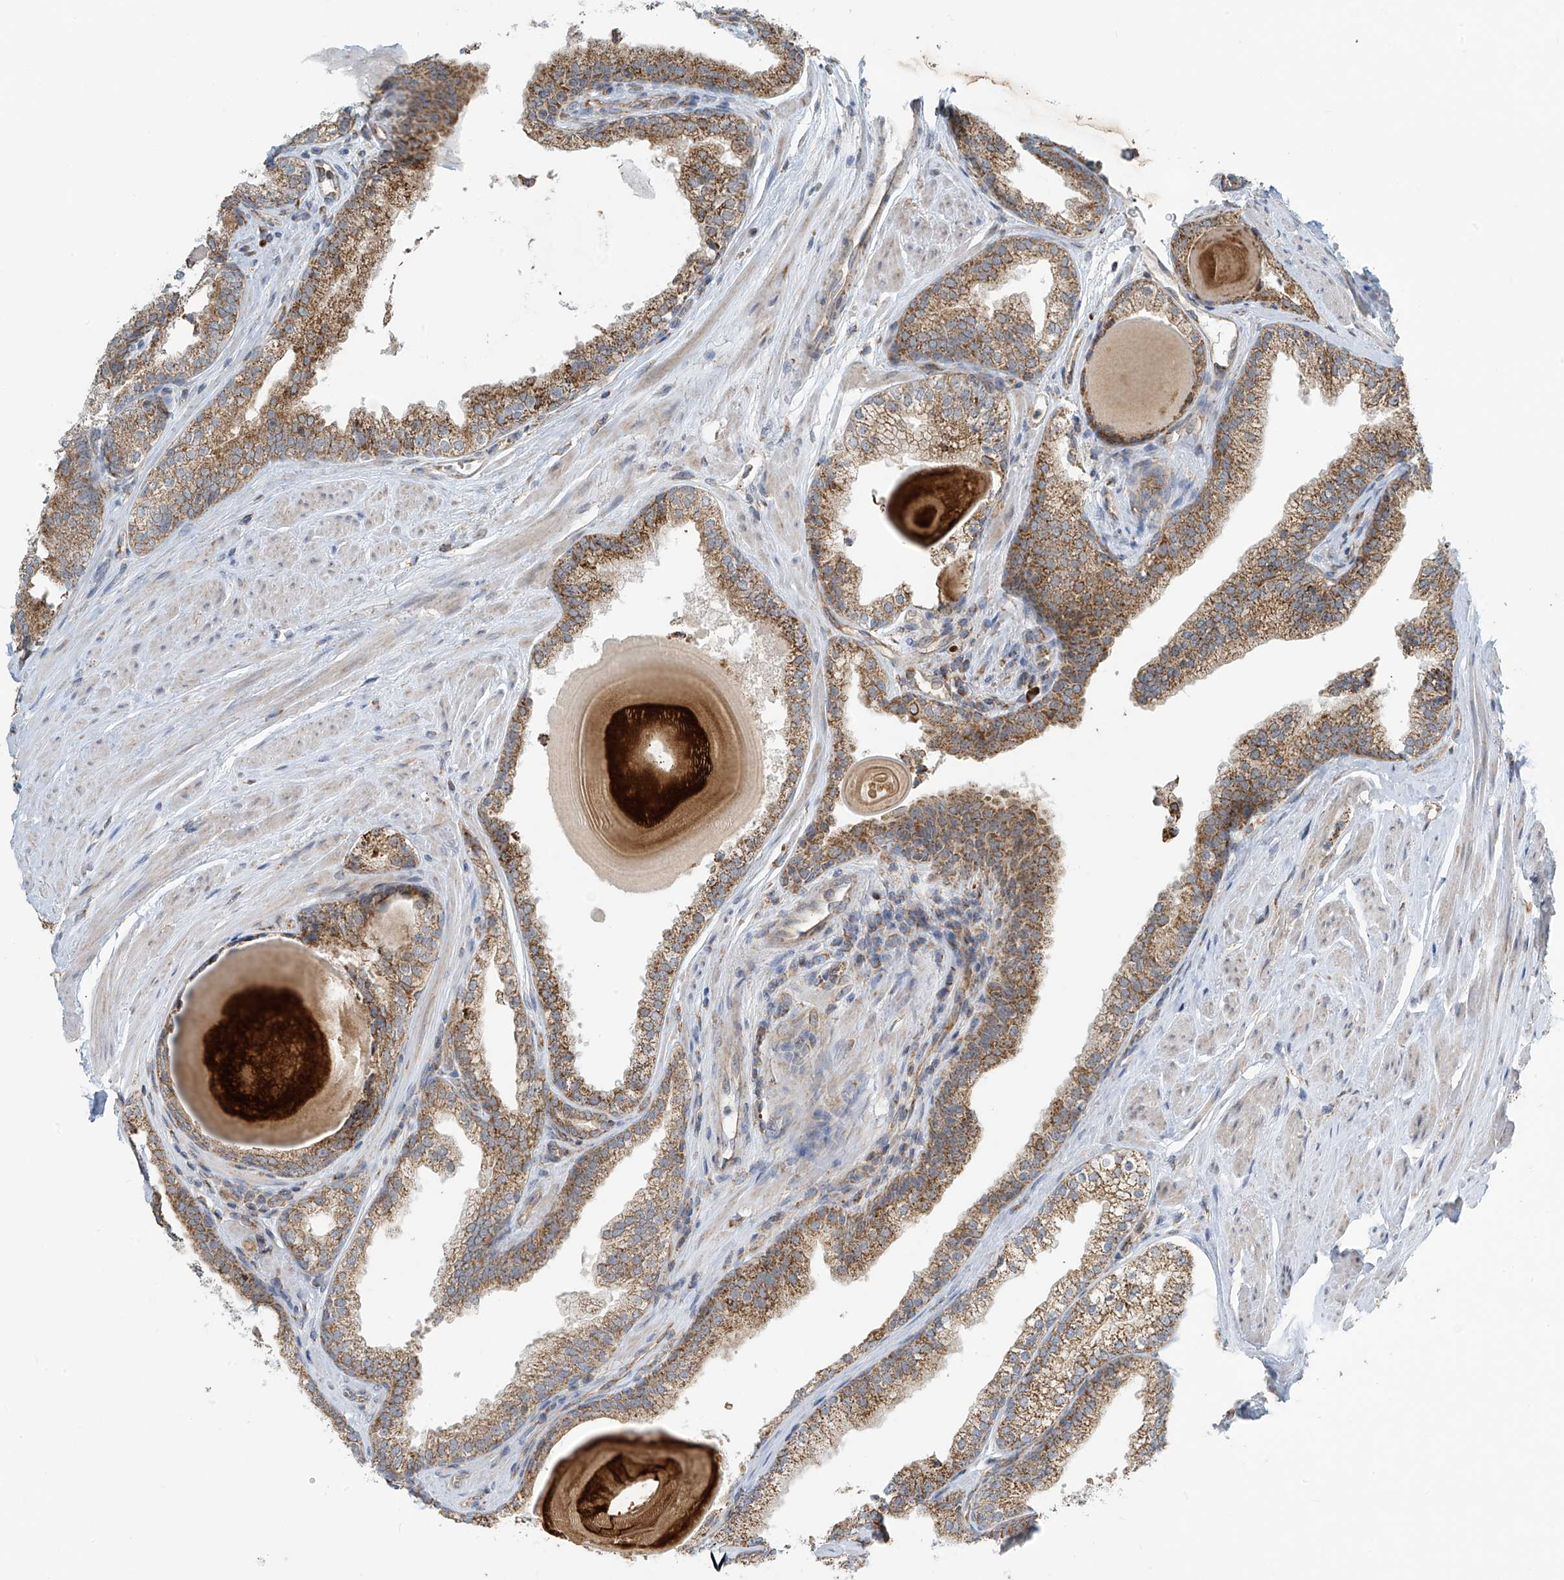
{"staining": {"intensity": "moderate", "quantity": ">75%", "location": "cytoplasmic/membranous"}, "tissue": "prostate cancer", "cell_type": "Tumor cells", "image_type": "cancer", "snomed": [{"axis": "morphology", "description": "Adenocarcinoma, High grade"}, {"axis": "topography", "description": "Prostate"}], "caption": "IHC histopathology image of prostate high-grade adenocarcinoma stained for a protein (brown), which exhibits medium levels of moderate cytoplasmic/membranous staining in approximately >75% of tumor cells.", "gene": "METTL6", "patient": {"sex": "male", "age": 63}}